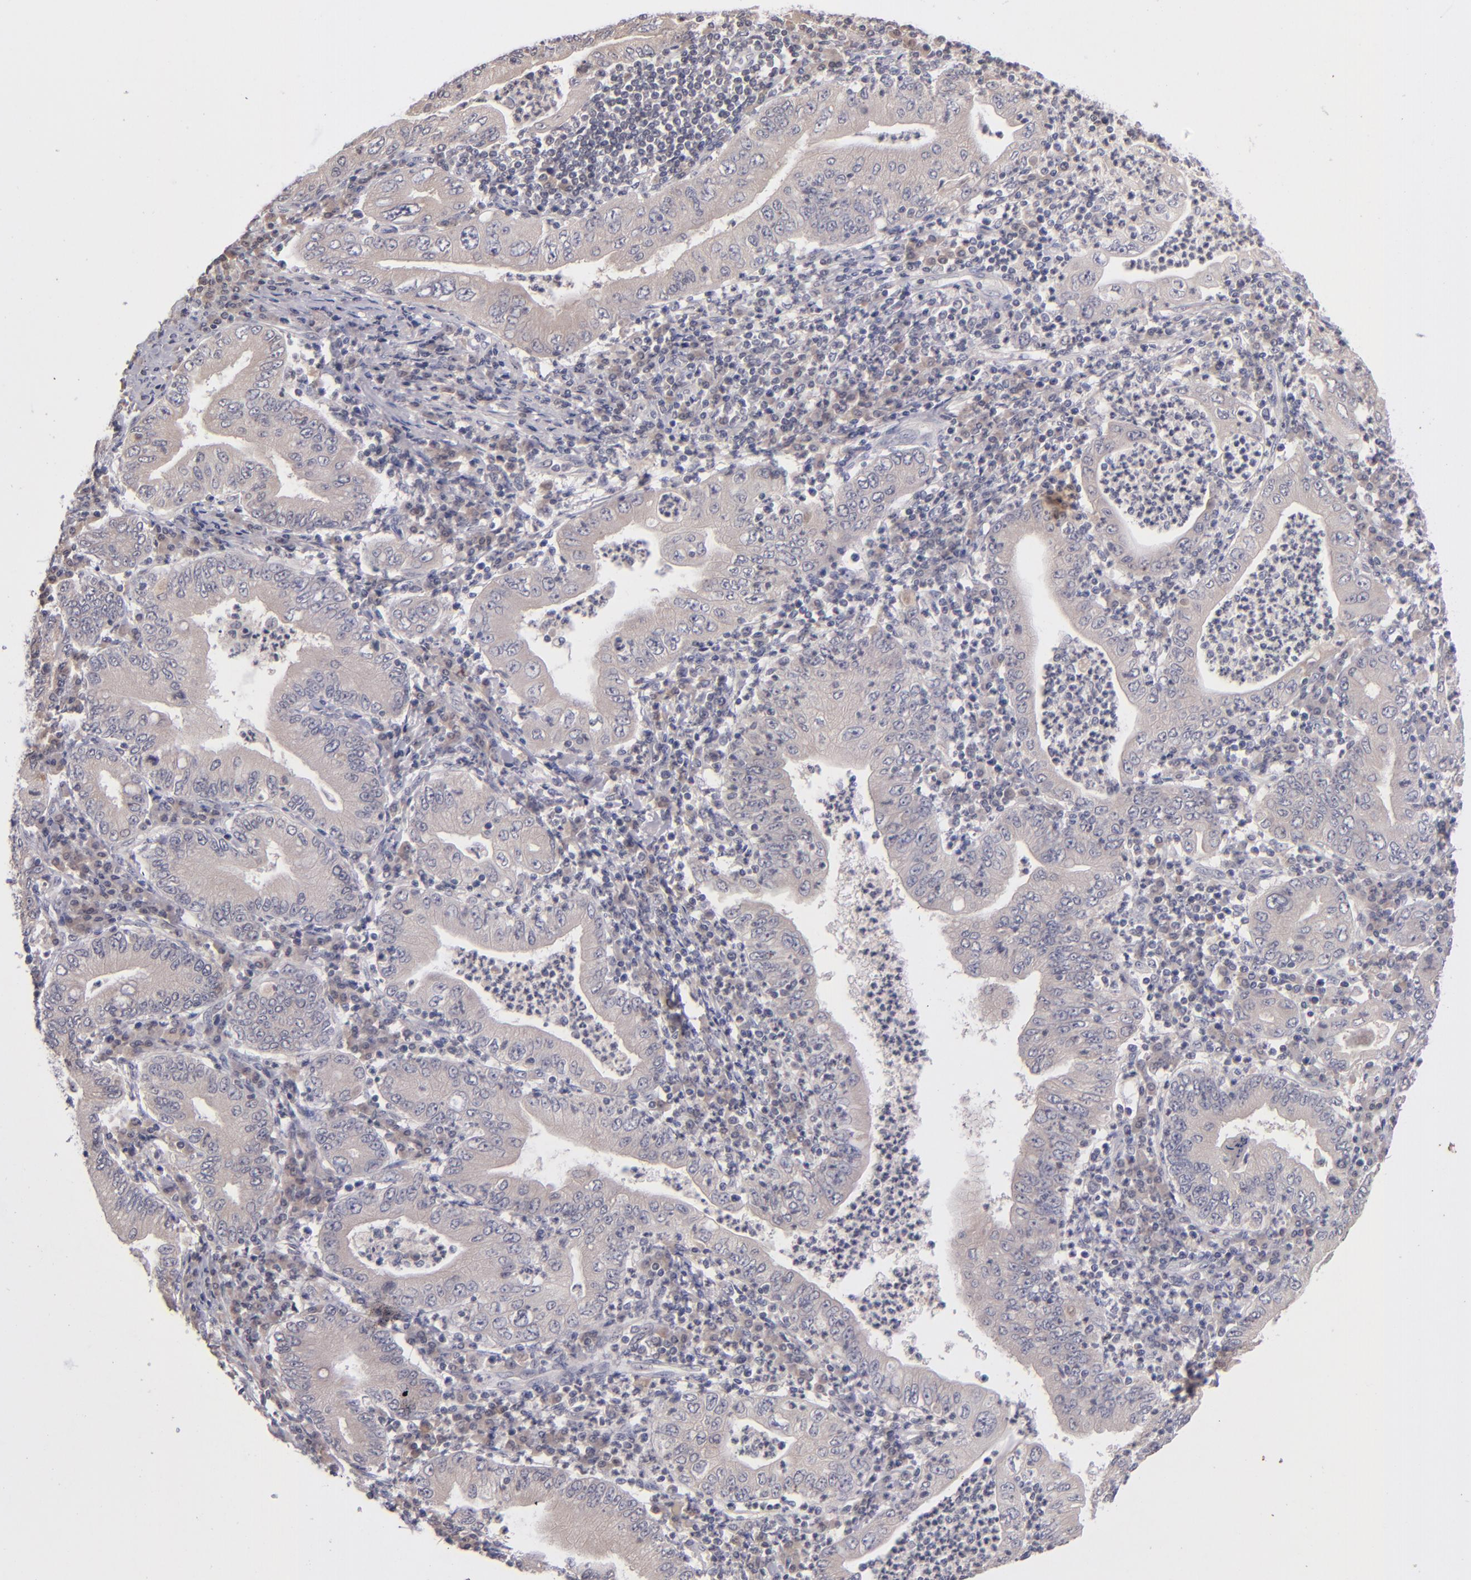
{"staining": {"intensity": "weak", "quantity": "25%-75%", "location": "cytoplasmic/membranous"}, "tissue": "stomach cancer", "cell_type": "Tumor cells", "image_type": "cancer", "snomed": [{"axis": "morphology", "description": "Normal tissue, NOS"}, {"axis": "morphology", "description": "Adenocarcinoma, NOS"}, {"axis": "topography", "description": "Esophagus"}, {"axis": "topography", "description": "Stomach, upper"}, {"axis": "topography", "description": "Peripheral nerve tissue"}], "caption": "Stomach cancer stained with a brown dye demonstrates weak cytoplasmic/membranous positive expression in about 25%-75% of tumor cells.", "gene": "TSC2", "patient": {"sex": "male", "age": 62}}